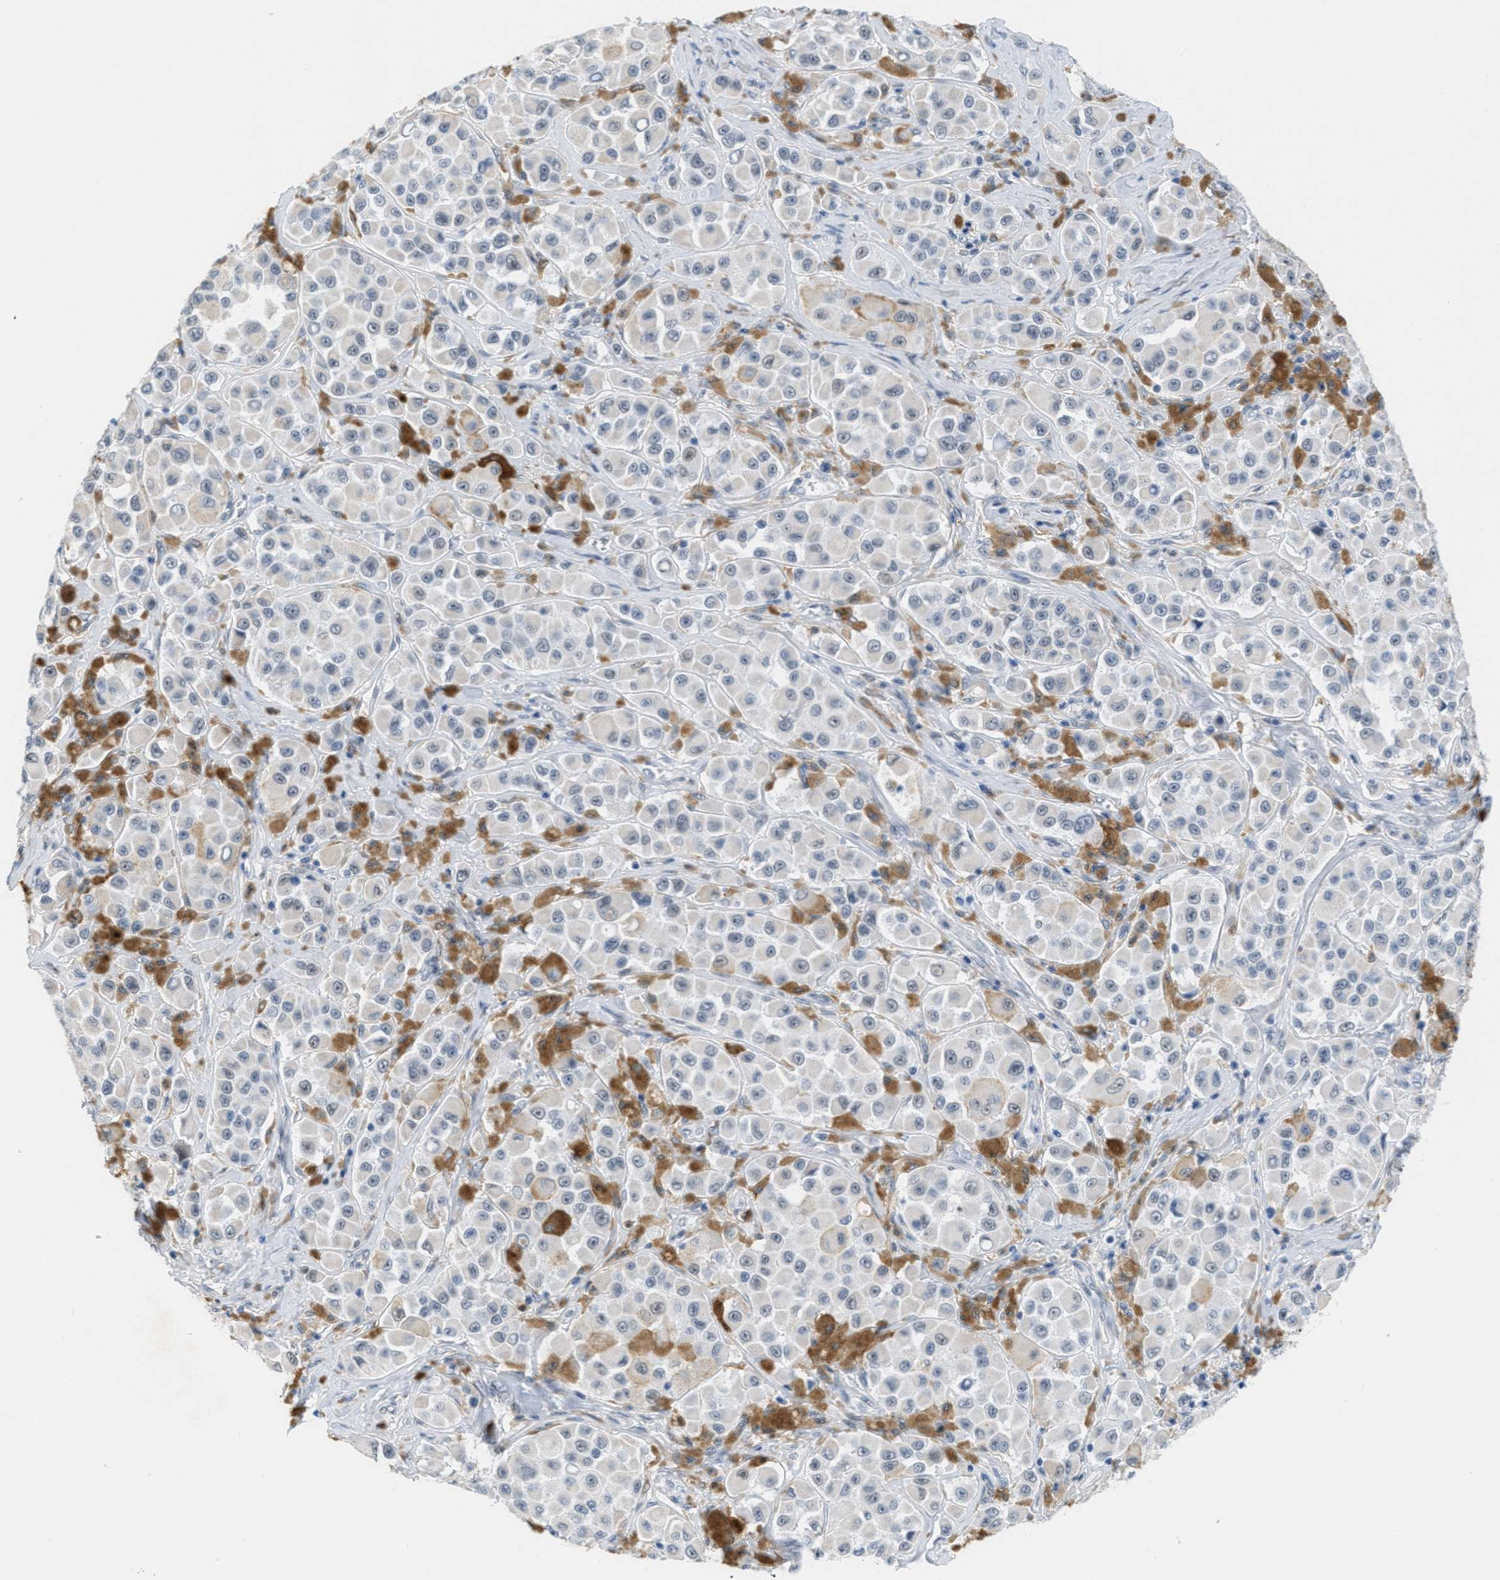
{"staining": {"intensity": "negative", "quantity": "none", "location": "none"}, "tissue": "melanoma", "cell_type": "Tumor cells", "image_type": "cancer", "snomed": [{"axis": "morphology", "description": "Malignant melanoma, NOS"}, {"axis": "topography", "description": "Skin"}], "caption": "Immunohistochemistry histopathology image of human melanoma stained for a protein (brown), which displays no expression in tumor cells. (DAB IHC with hematoxylin counter stain).", "gene": "HS3ST2", "patient": {"sex": "female", "age": 55}}